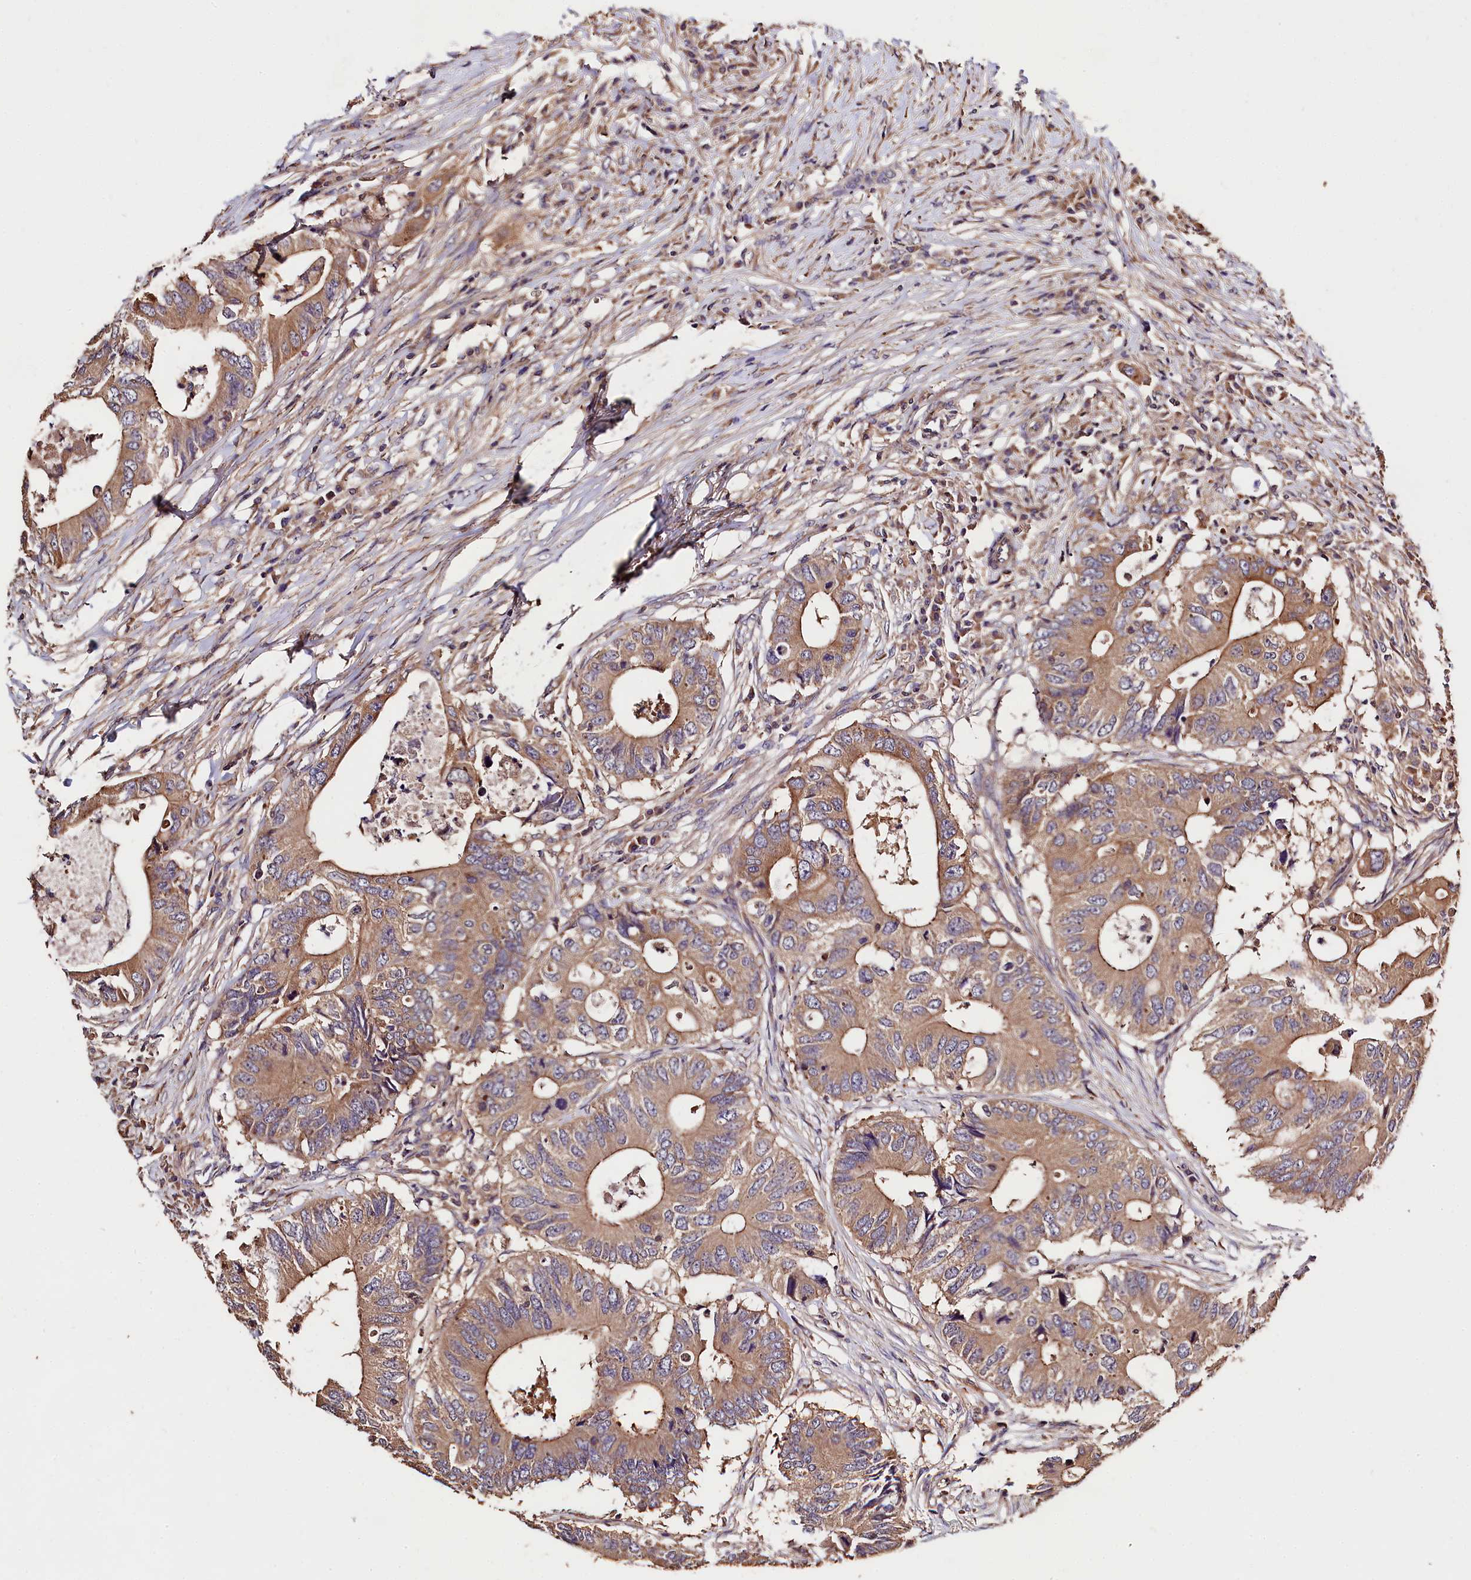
{"staining": {"intensity": "moderate", "quantity": ">75%", "location": "cytoplasmic/membranous"}, "tissue": "colorectal cancer", "cell_type": "Tumor cells", "image_type": "cancer", "snomed": [{"axis": "morphology", "description": "Adenocarcinoma, NOS"}, {"axis": "topography", "description": "Colon"}], "caption": "This image exhibits IHC staining of human colorectal cancer, with medium moderate cytoplasmic/membranous positivity in about >75% of tumor cells.", "gene": "OAS3", "patient": {"sex": "male", "age": 71}}